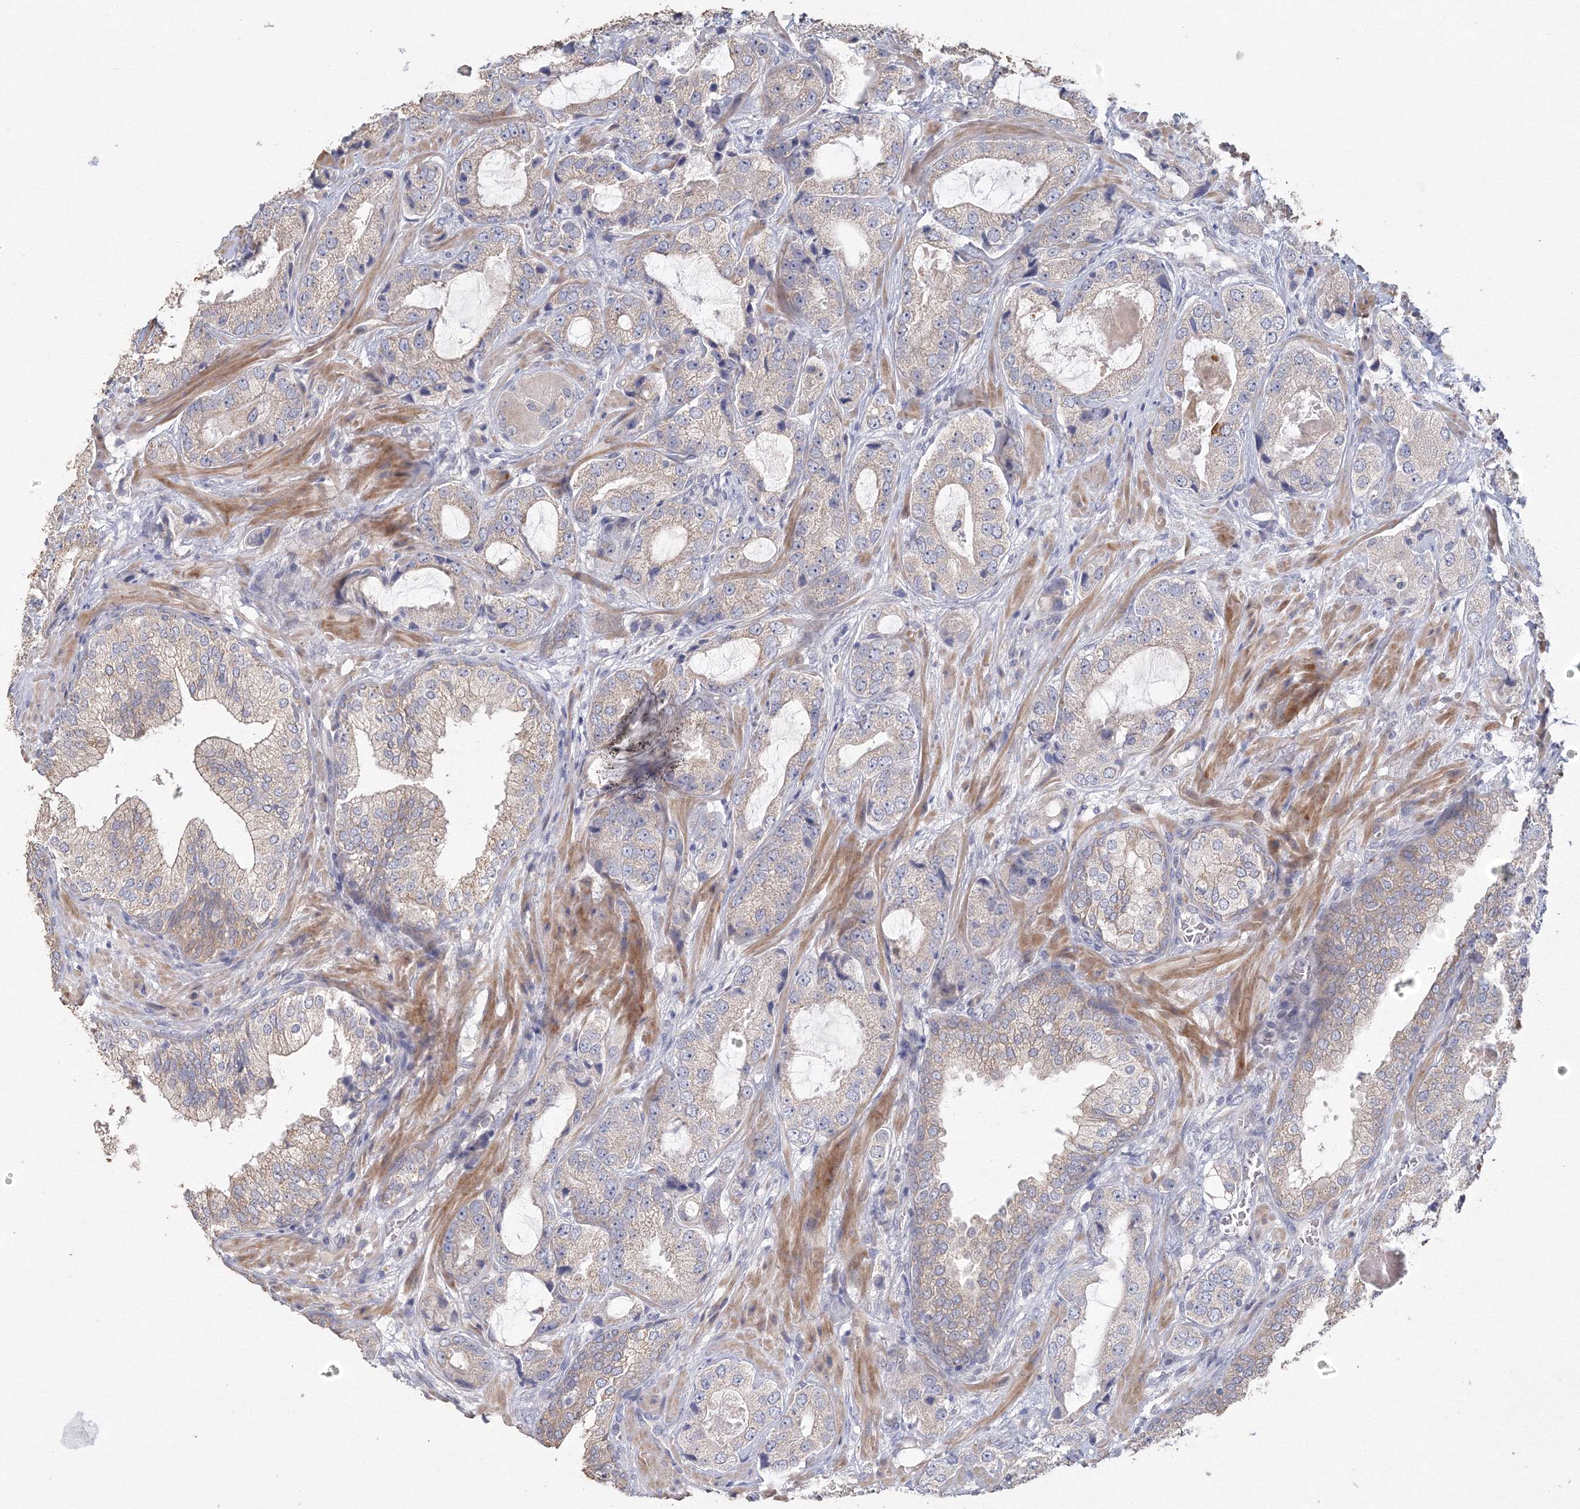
{"staining": {"intensity": "weak", "quantity": "<25%", "location": "cytoplasmic/membranous"}, "tissue": "prostate cancer", "cell_type": "Tumor cells", "image_type": "cancer", "snomed": [{"axis": "morphology", "description": "Normal tissue, NOS"}, {"axis": "morphology", "description": "Adenocarcinoma, High grade"}, {"axis": "topography", "description": "Prostate"}, {"axis": "topography", "description": "Peripheral nerve tissue"}], "caption": "Immunohistochemistry (IHC) histopathology image of neoplastic tissue: prostate cancer (adenocarcinoma (high-grade)) stained with DAB demonstrates no significant protein expression in tumor cells.", "gene": "TACC2", "patient": {"sex": "male", "age": 59}}